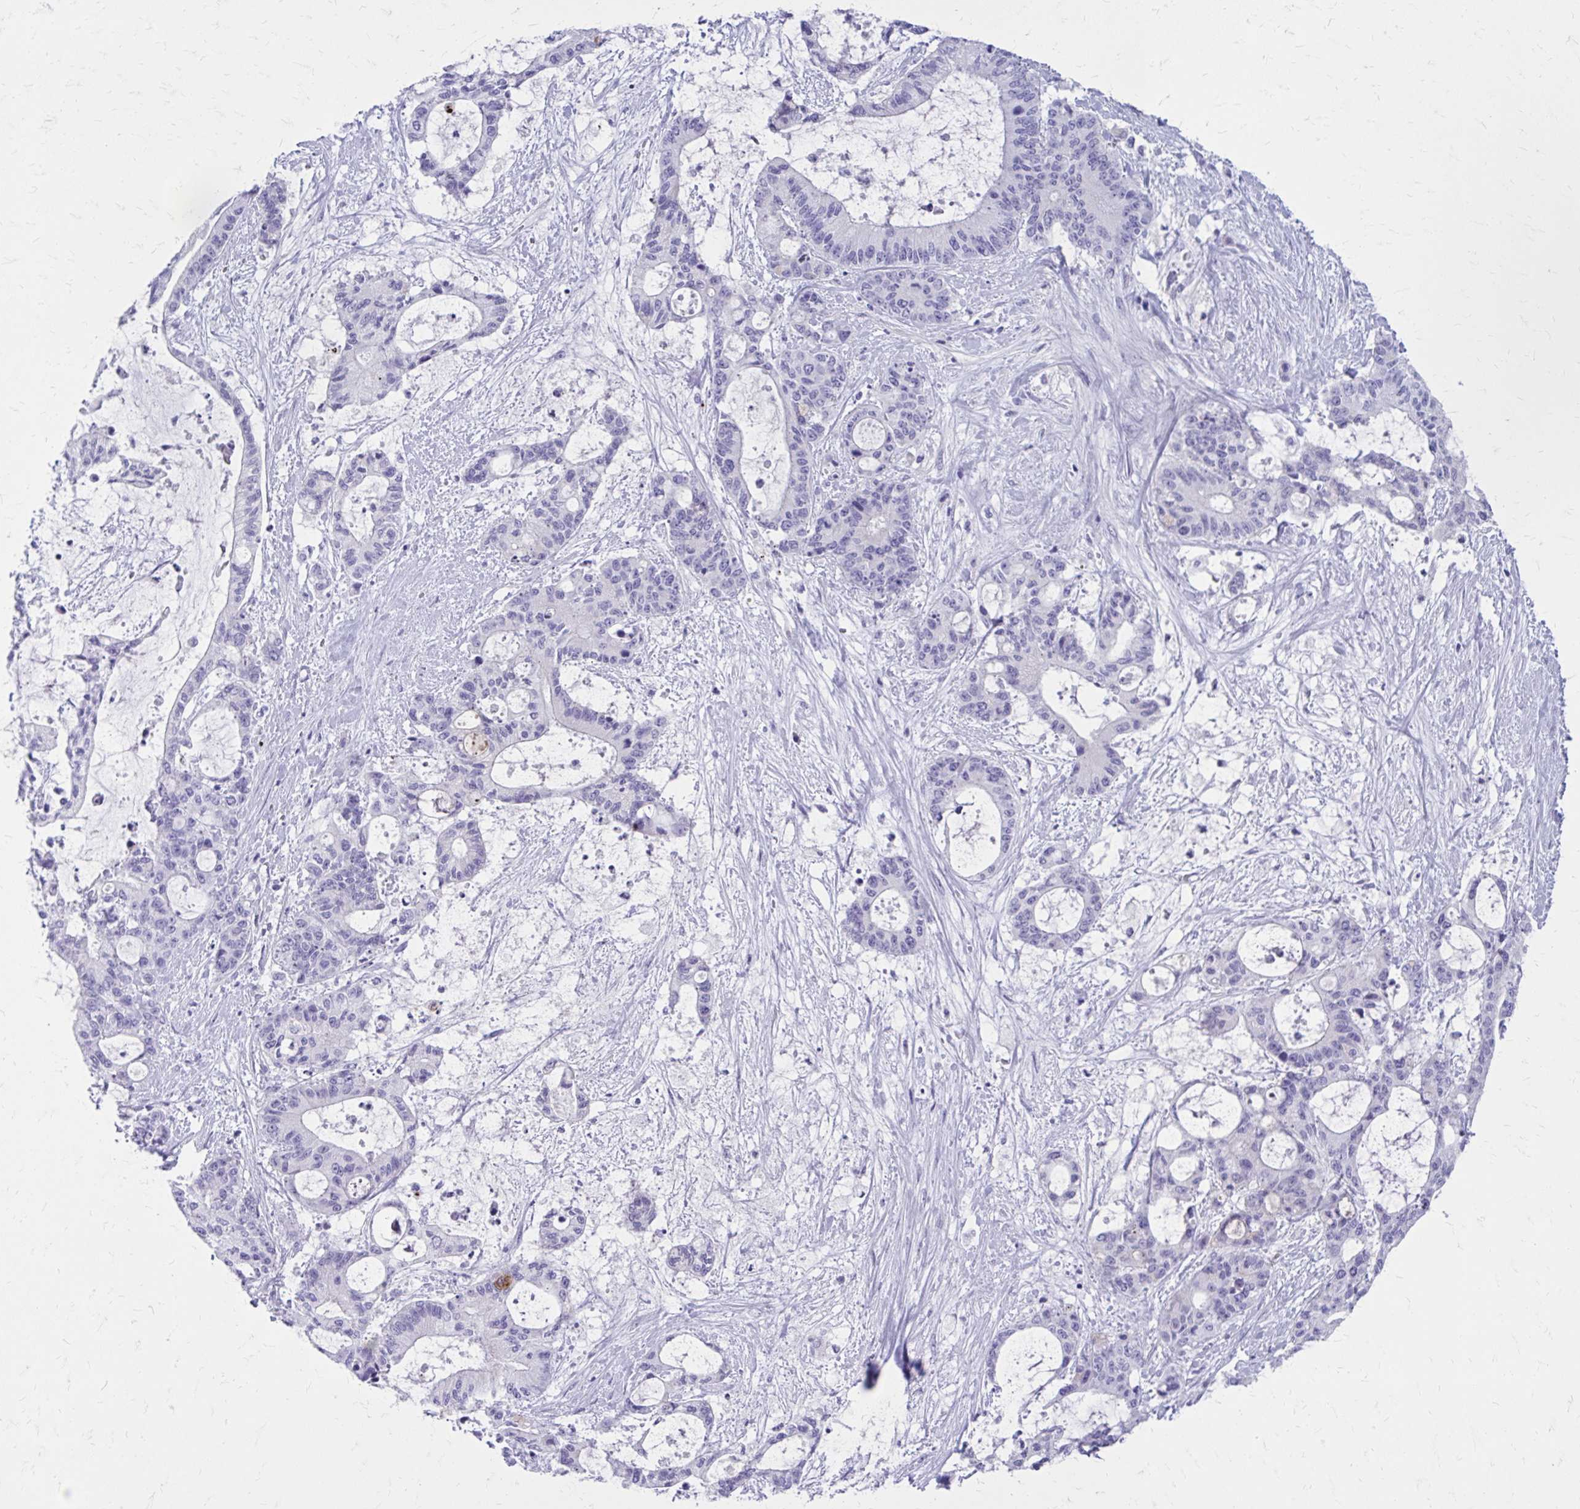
{"staining": {"intensity": "negative", "quantity": "none", "location": "none"}, "tissue": "liver cancer", "cell_type": "Tumor cells", "image_type": "cancer", "snomed": [{"axis": "morphology", "description": "Normal tissue, NOS"}, {"axis": "morphology", "description": "Cholangiocarcinoma"}, {"axis": "topography", "description": "Liver"}, {"axis": "topography", "description": "Peripheral nerve tissue"}], "caption": "This is an IHC image of liver cholangiocarcinoma. There is no expression in tumor cells.", "gene": "LCN15", "patient": {"sex": "female", "age": 73}}